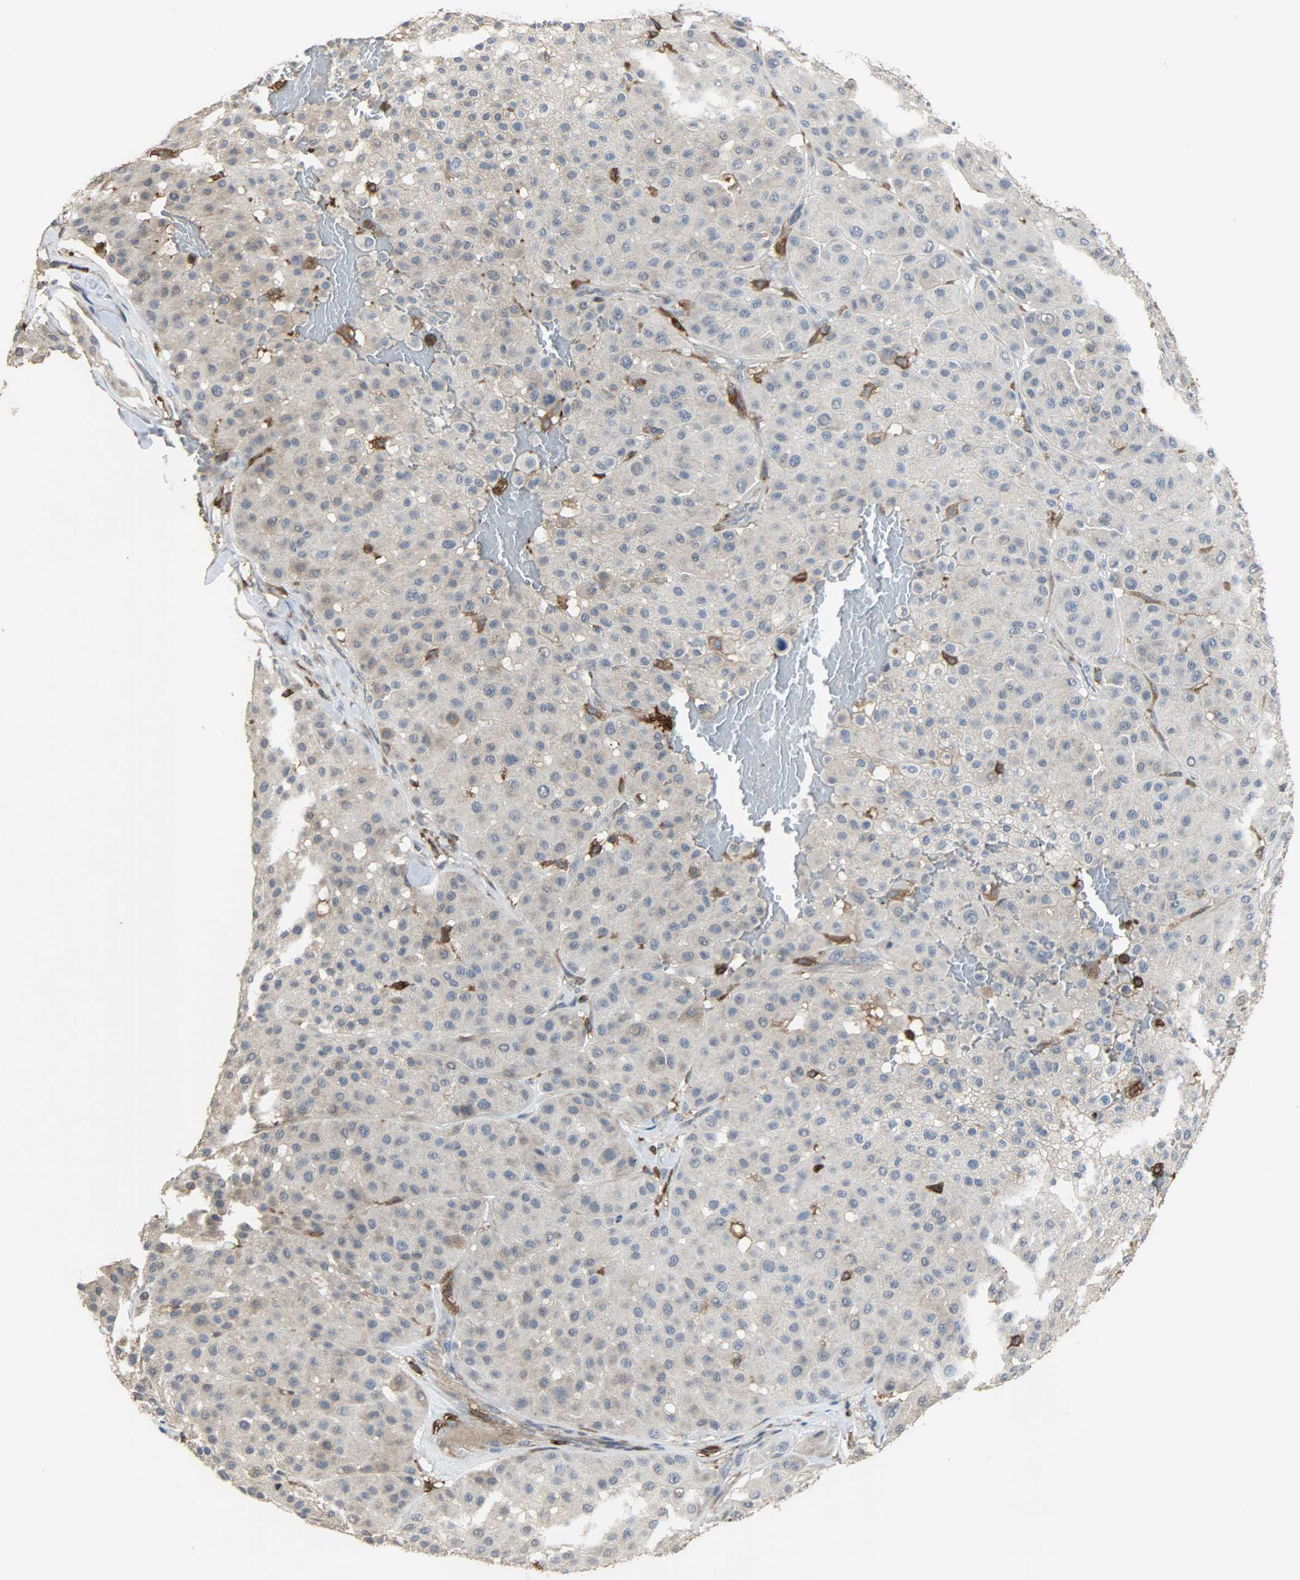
{"staining": {"intensity": "negative", "quantity": "none", "location": "none"}, "tissue": "melanoma", "cell_type": "Tumor cells", "image_type": "cancer", "snomed": [{"axis": "morphology", "description": "Normal tissue, NOS"}, {"axis": "morphology", "description": "Malignant melanoma, Metastatic site"}, {"axis": "topography", "description": "Skin"}], "caption": "Immunohistochemistry image of melanoma stained for a protein (brown), which demonstrates no staining in tumor cells.", "gene": "SKAP2", "patient": {"sex": "male", "age": 41}}